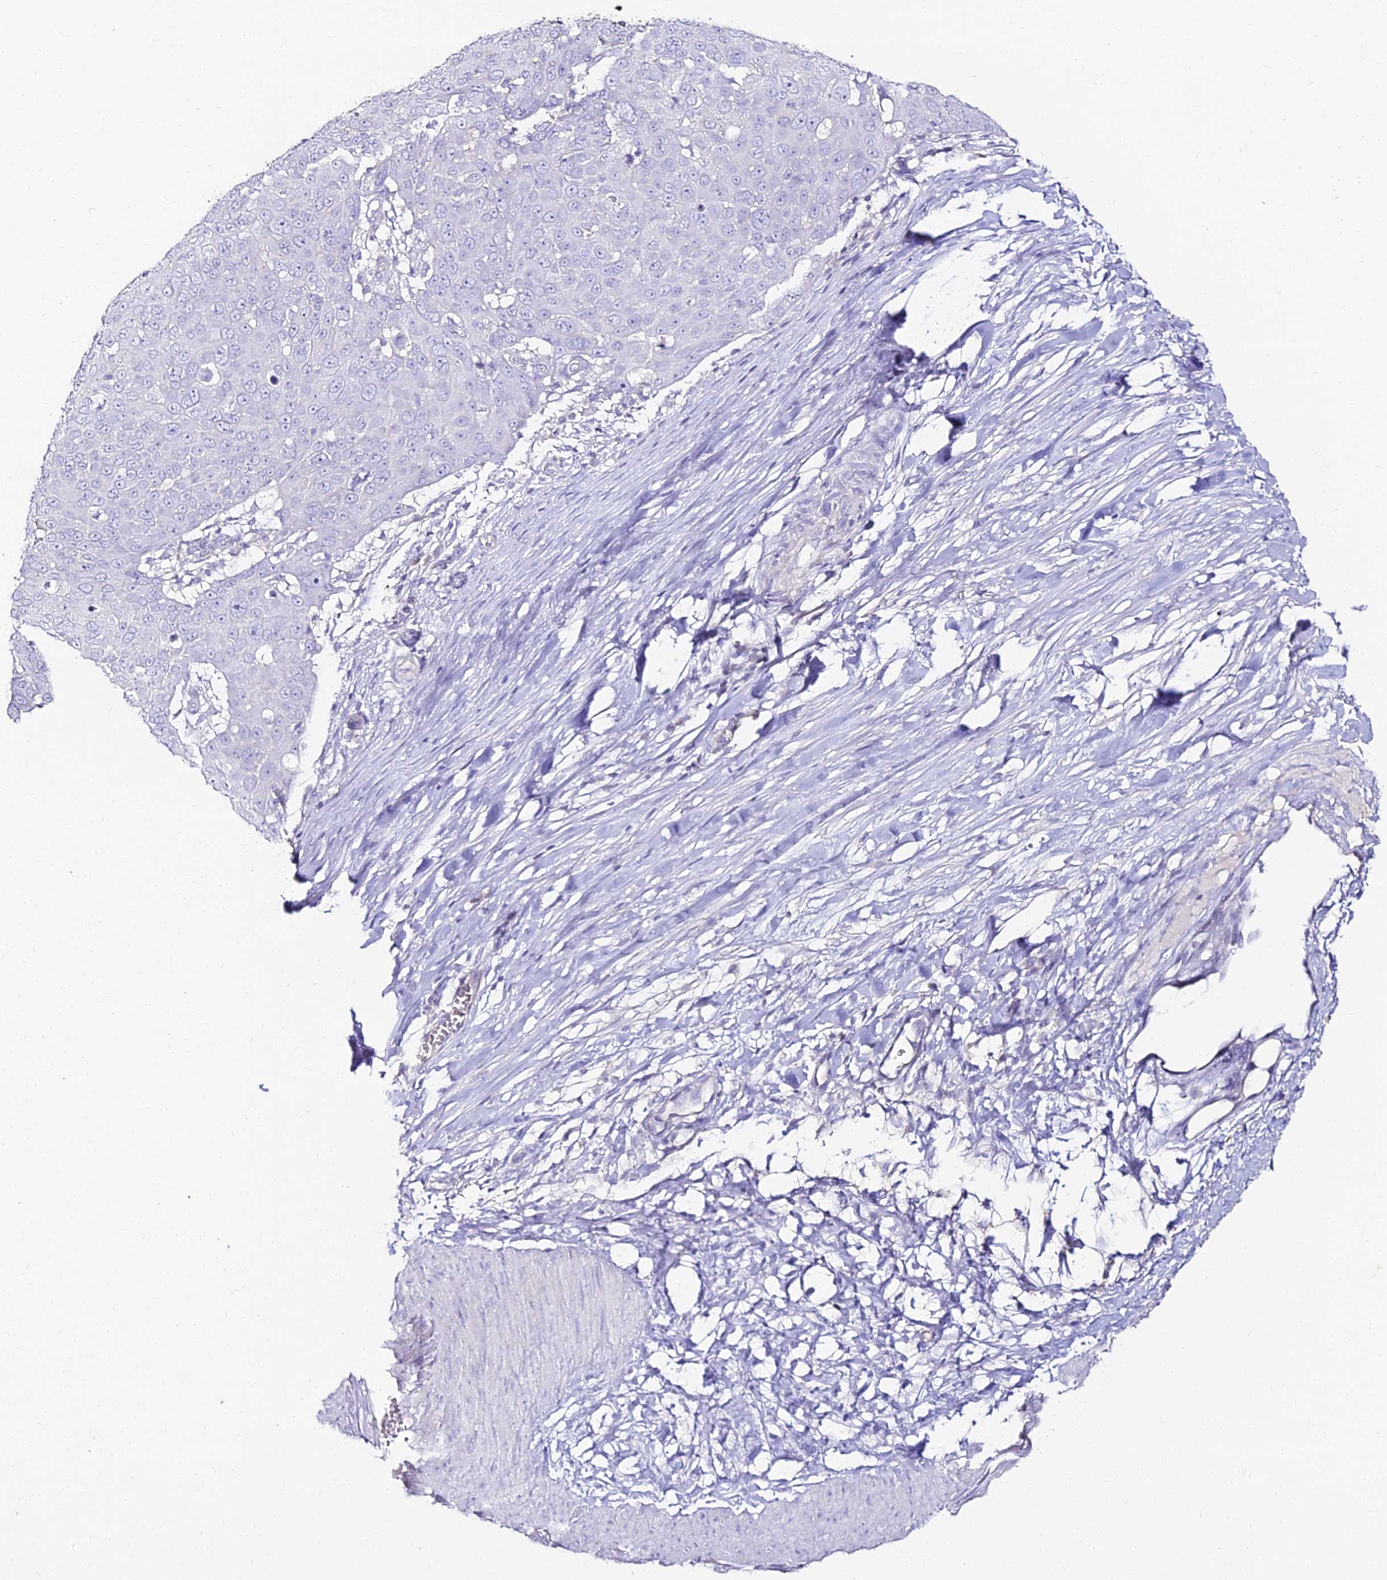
{"staining": {"intensity": "negative", "quantity": "none", "location": "none"}, "tissue": "skin cancer", "cell_type": "Tumor cells", "image_type": "cancer", "snomed": [{"axis": "morphology", "description": "Squamous cell carcinoma, NOS"}, {"axis": "topography", "description": "Skin"}], "caption": "A micrograph of squamous cell carcinoma (skin) stained for a protein displays no brown staining in tumor cells.", "gene": "ALPG", "patient": {"sex": "male", "age": 71}}